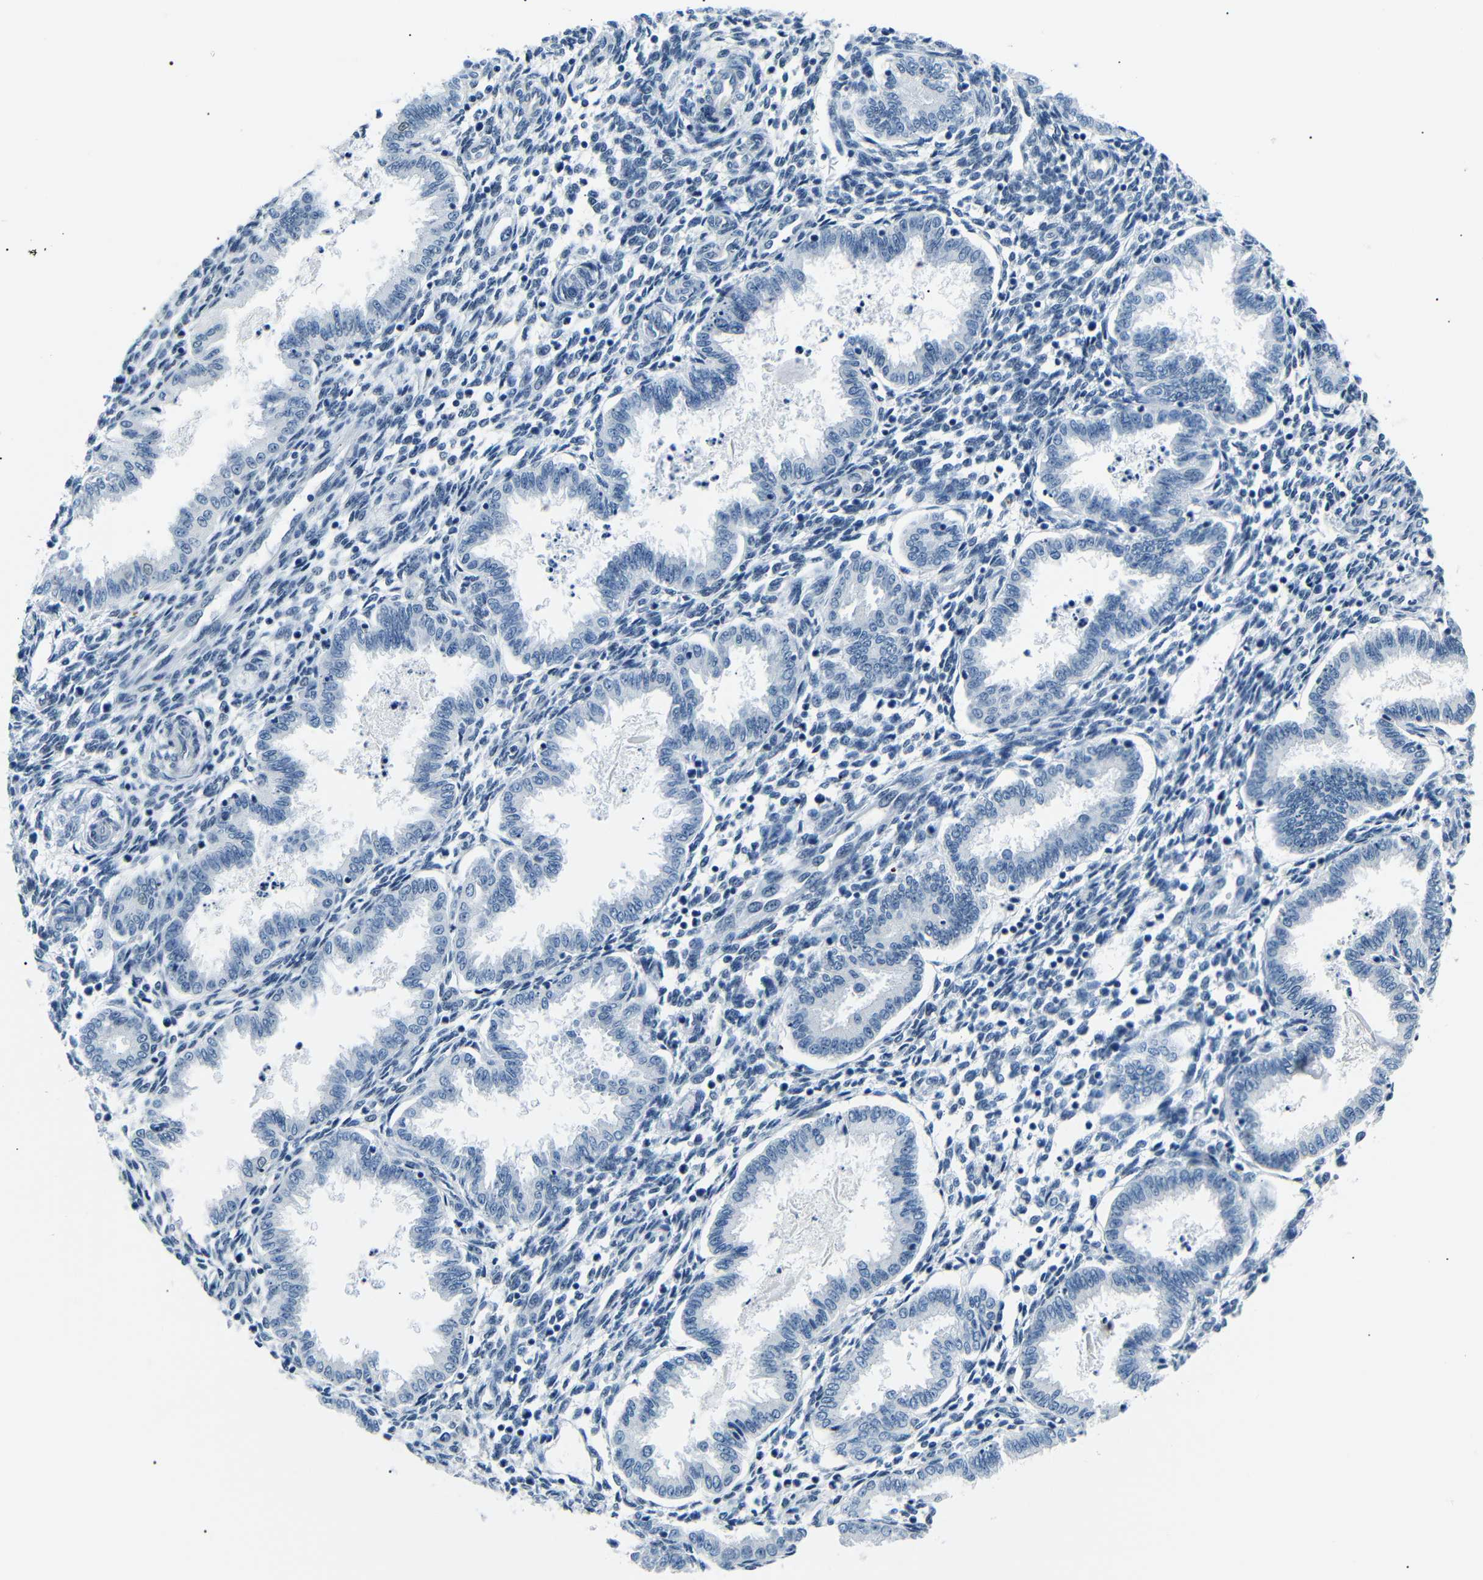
{"staining": {"intensity": "negative", "quantity": "none", "location": "none"}, "tissue": "endometrium", "cell_type": "Cells in endometrial stroma", "image_type": "normal", "snomed": [{"axis": "morphology", "description": "Normal tissue, NOS"}, {"axis": "topography", "description": "Endometrium"}], "caption": "Cells in endometrial stroma are negative for brown protein staining in unremarkable endometrium. The staining is performed using DAB brown chromogen with nuclei counter-stained in using hematoxylin.", "gene": "TAFA1", "patient": {"sex": "female", "age": 33}}